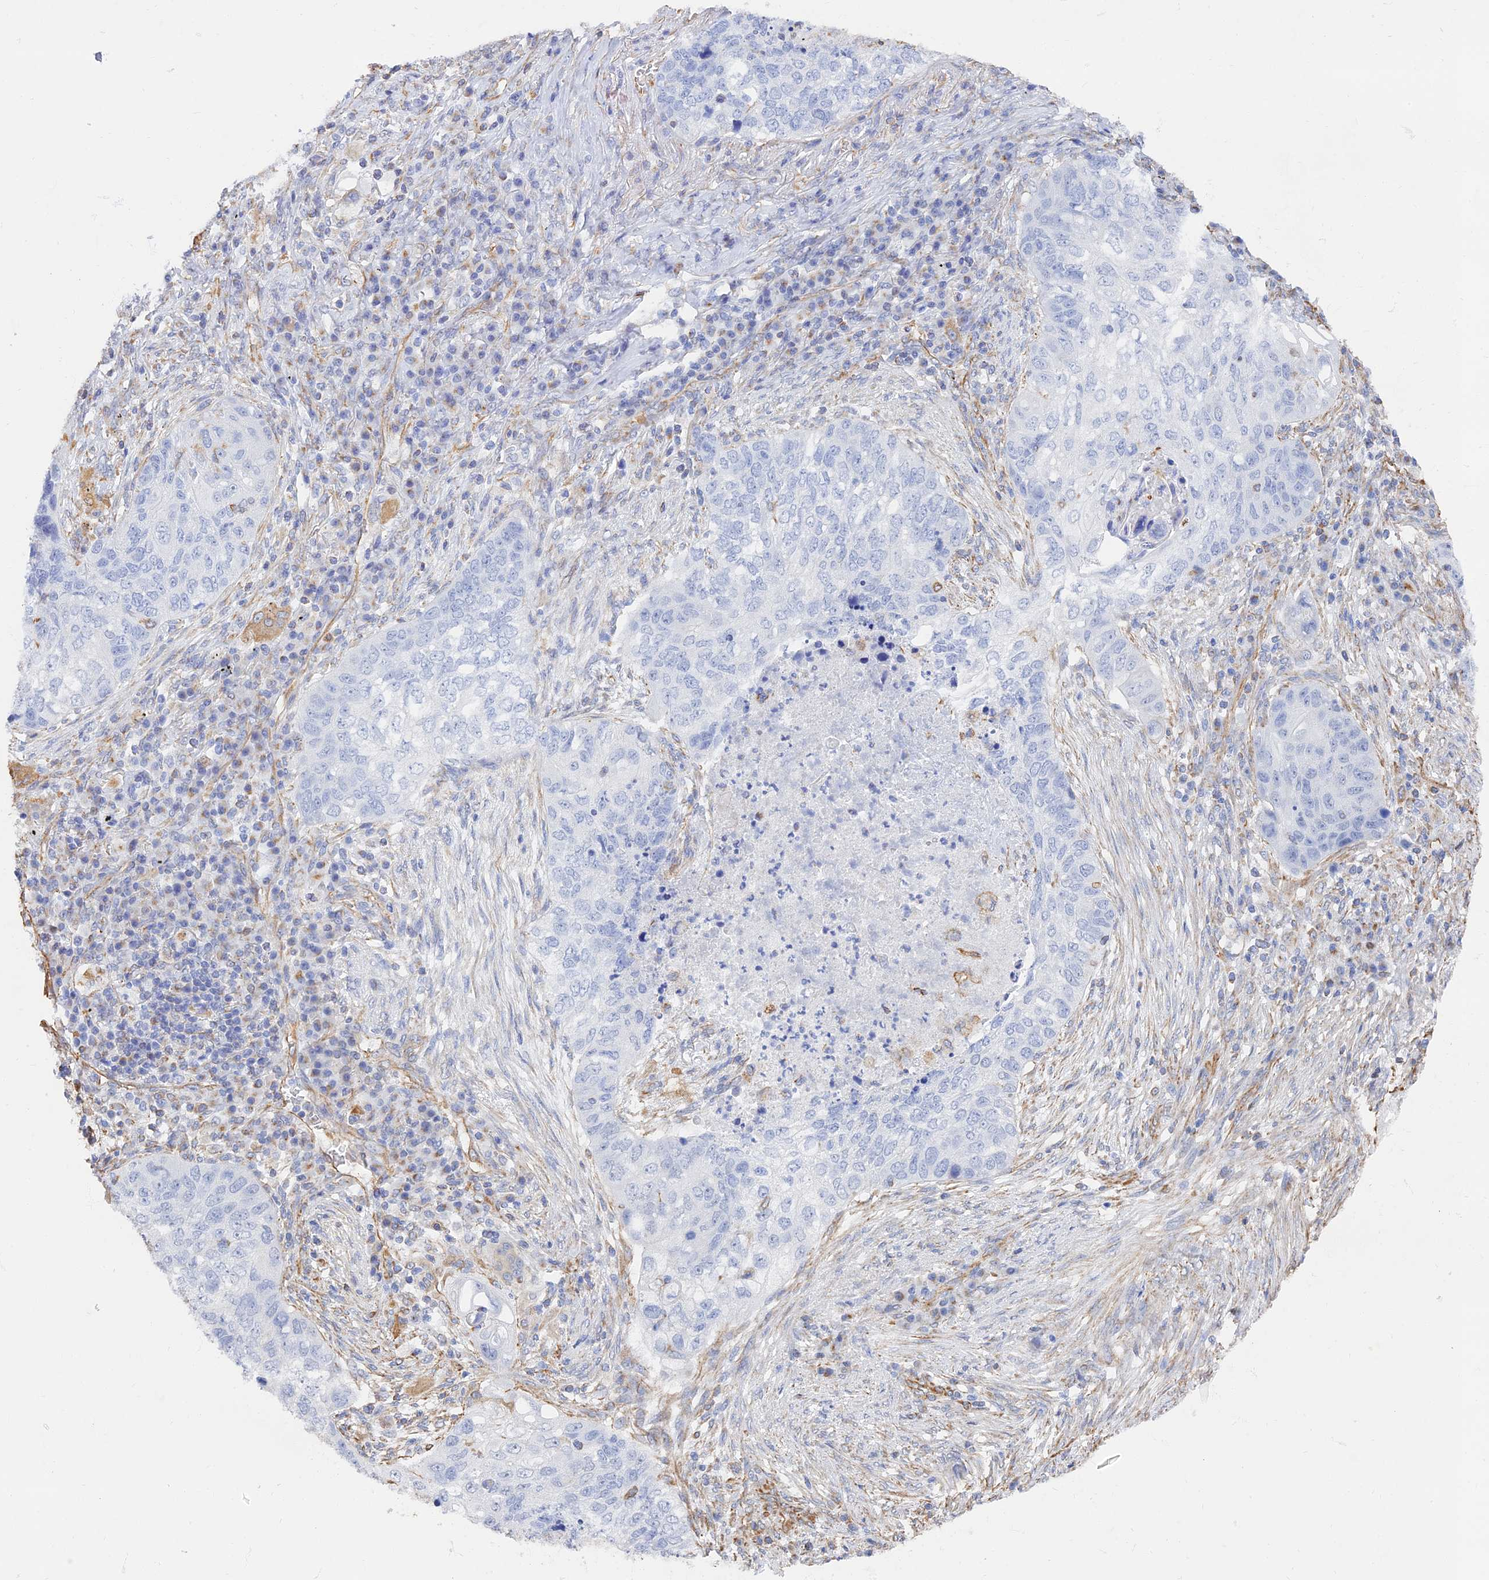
{"staining": {"intensity": "negative", "quantity": "none", "location": "none"}, "tissue": "lung cancer", "cell_type": "Tumor cells", "image_type": "cancer", "snomed": [{"axis": "morphology", "description": "Squamous cell carcinoma, NOS"}, {"axis": "topography", "description": "Lung"}], "caption": "A photomicrograph of lung cancer (squamous cell carcinoma) stained for a protein shows no brown staining in tumor cells. Brightfield microscopy of immunohistochemistry (IHC) stained with DAB (brown) and hematoxylin (blue), captured at high magnification.", "gene": "RMC1", "patient": {"sex": "female", "age": 63}}